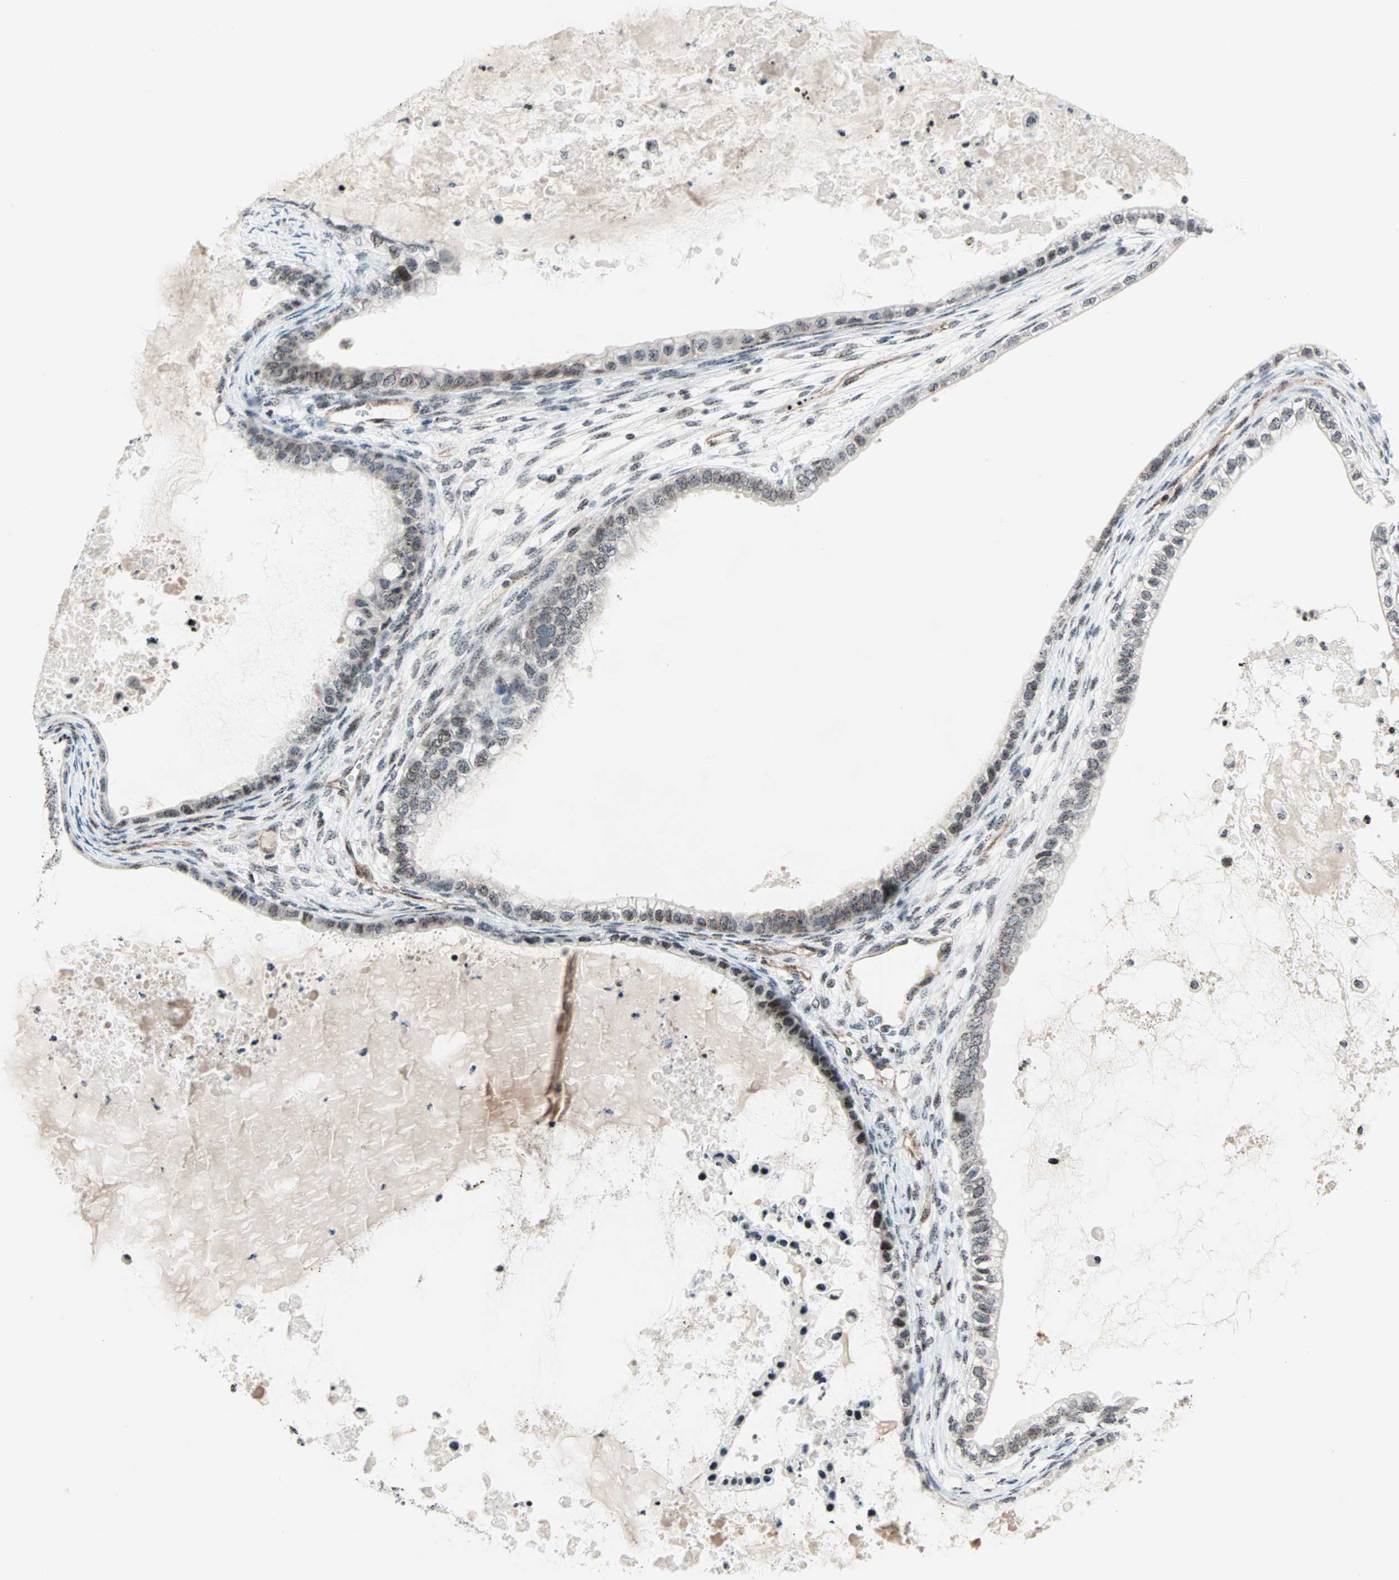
{"staining": {"intensity": "weak", "quantity": "25%-75%", "location": "nuclear"}, "tissue": "ovarian cancer", "cell_type": "Tumor cells", "image_type": "cancer", "snomed": [{"axis": "morphology", "description": "Cystadenocarcinoma, mucinous, NOS"}, {"axis": "topography", "description": "Ovary"}], "caption": "Weak nuclear positivity is seen in approximately 25%-75% of tumor cells in mucinous cystadenocarcinoma (ovarian).", "gene": "CENPA", "patient": {"sex": "female", "age": 80}}